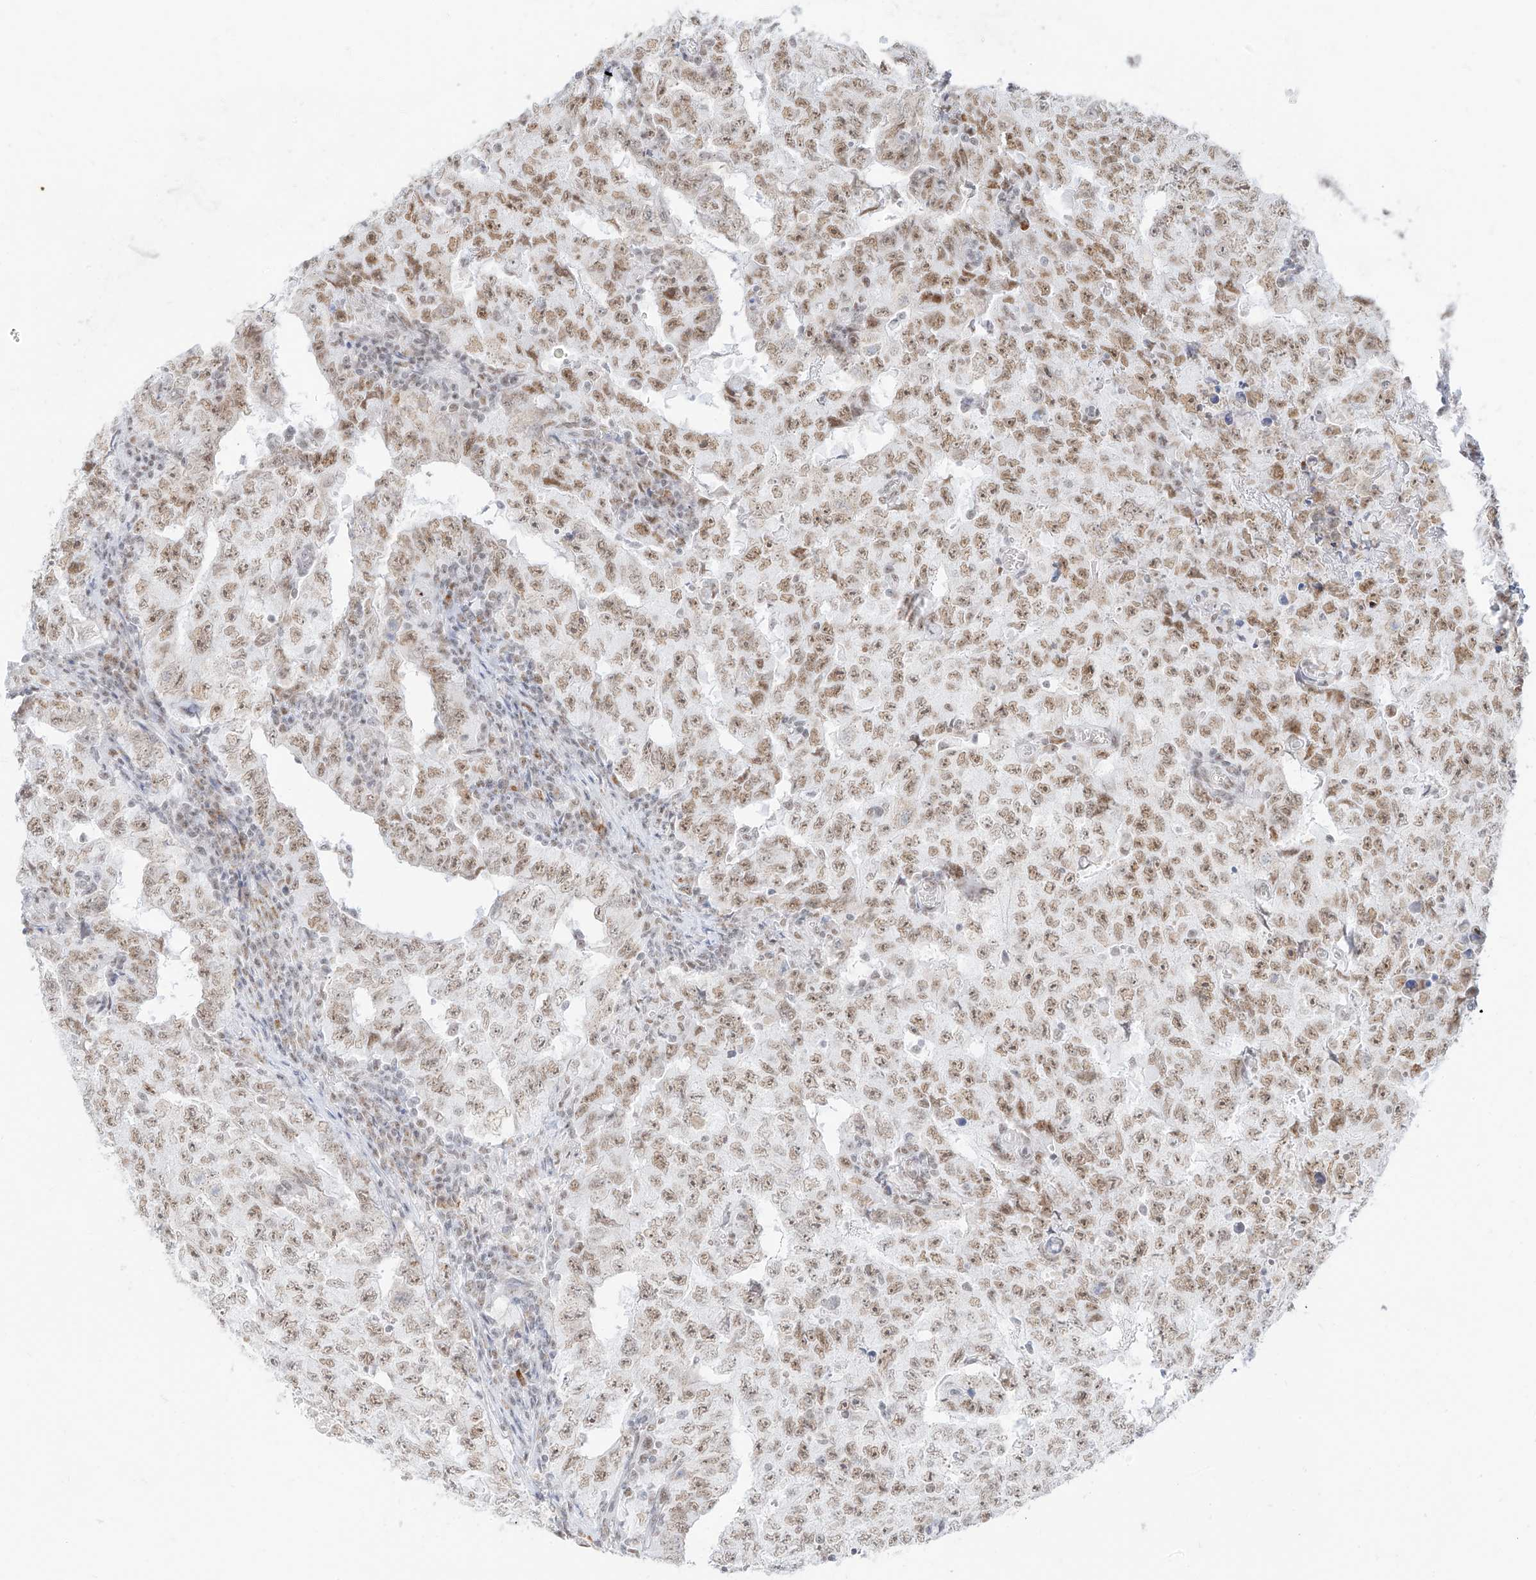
{"staining": {"intensity": "moderate", "quantity": ">75%", "location": "nuclear"}, "tissue": "testis cancer", "cell_type": "Tumor cells", "image_type": "cancer", "snomed": [{"axis": "morphology", "description": "Carcinoma, Embryonal, NOS"}, {"axis": "topography", "description": "Testis"}], "caption": "Immunohistochemistry micrograph of neoplastic tissue: human embryonal carcinoma (testis) stained using immunohistochemistry exhibits medium levels of moderate protein expression localized specifically in the nuclear of tumor cells, appearing as a nuclear brown color.", "gene": "SUPT5H", "patient": {"sex": "male", "age": 26}}